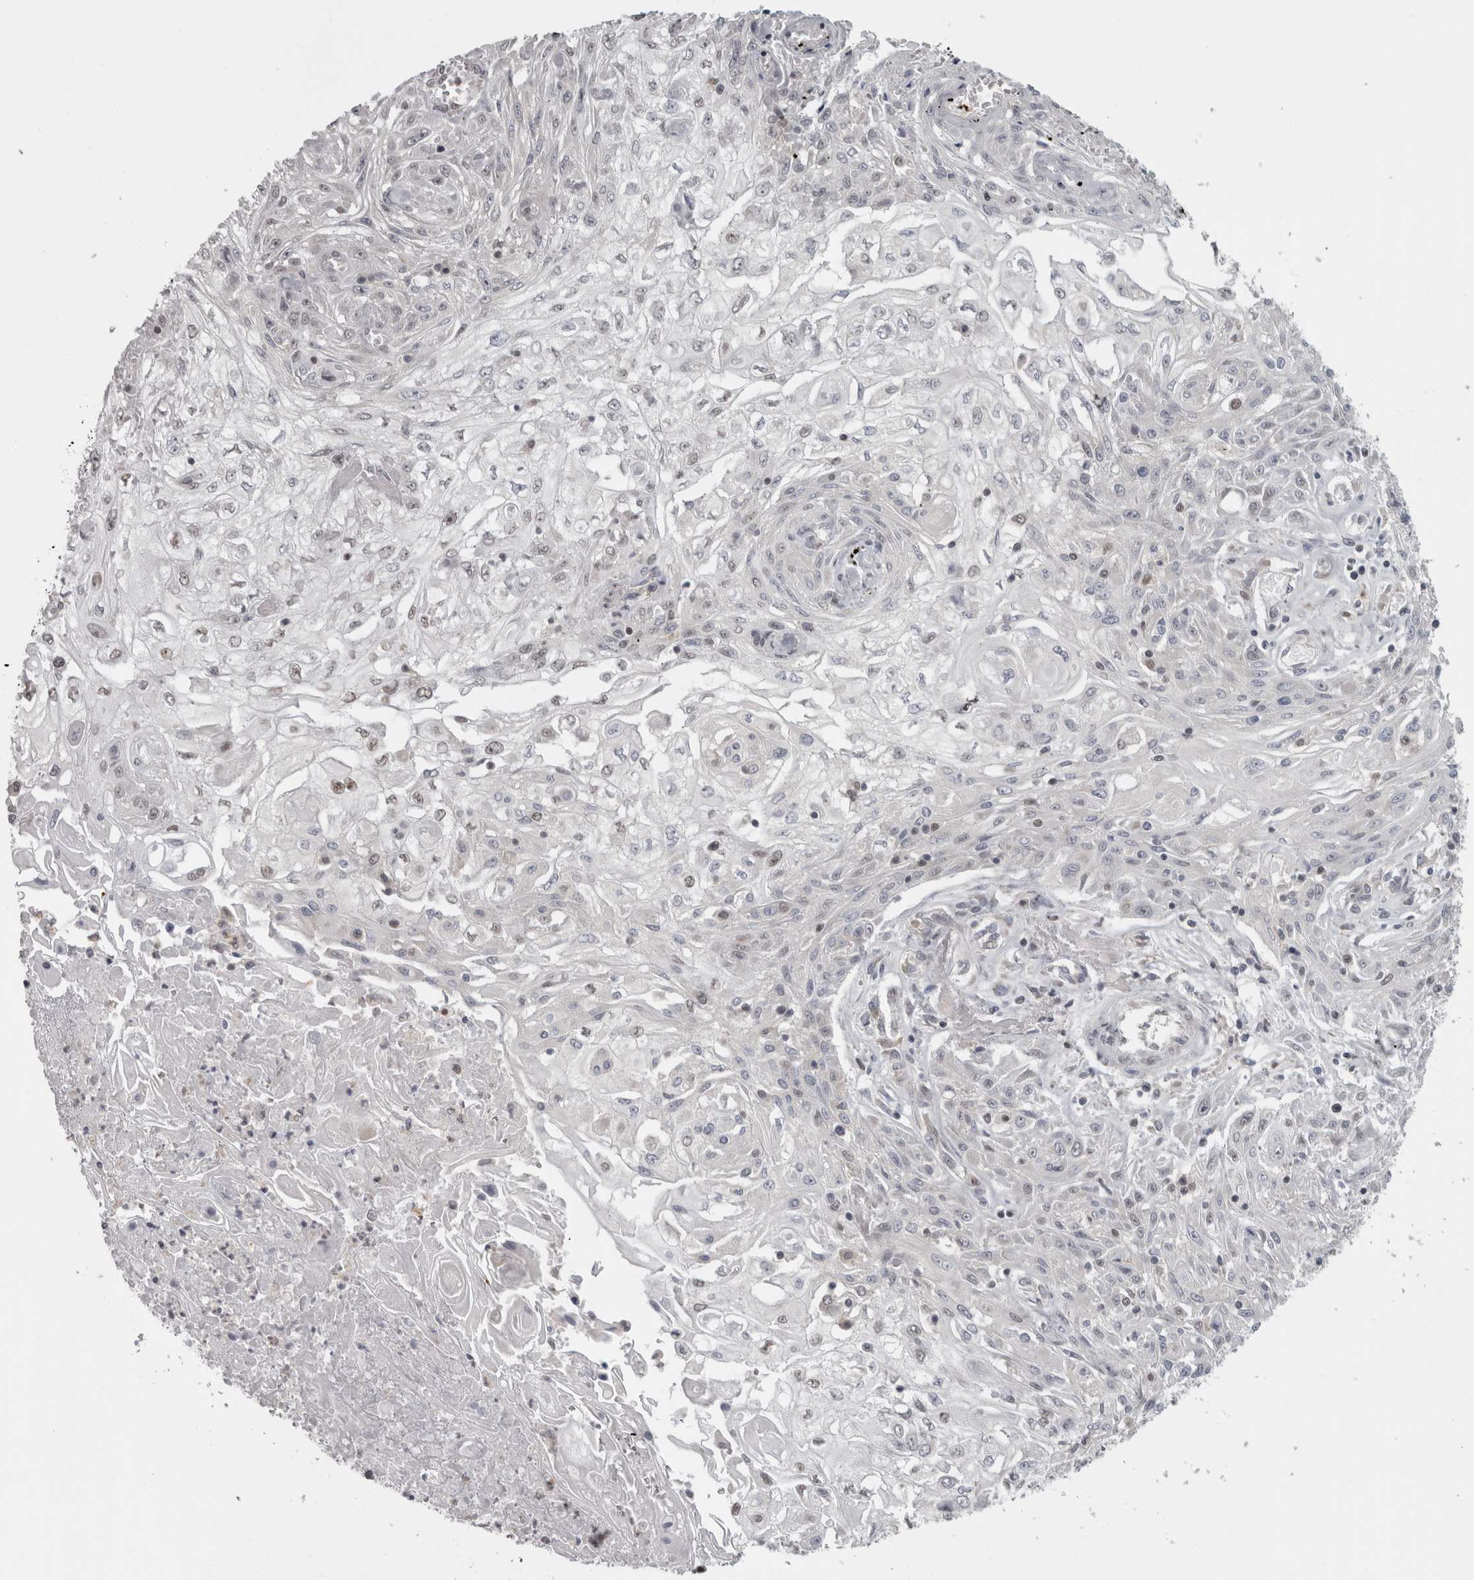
{"staining": {"intensity": "negative", "quantity": "none", "location": "none"}, "tissue": "skin cancer", "cell_type": "Tumor cells", "image_type": "cancer", "snomed": [{"axis": "morphology", "description": "Squamous cell carcinoma, NOS"}, {"axis": "morphology", "description": "Squamous cell carcinoma, metastatic, NOS"}, {"axis": "topography", "description": "Skin"}, {"axis": "topography", "description": "Lymph node"}], "caption": "Immunohistochemical staining of skin cancer exhibits no significant positivity in tumor cells.", "gene": "MICU3", "patient": {"sex": "male", "age": 75}}